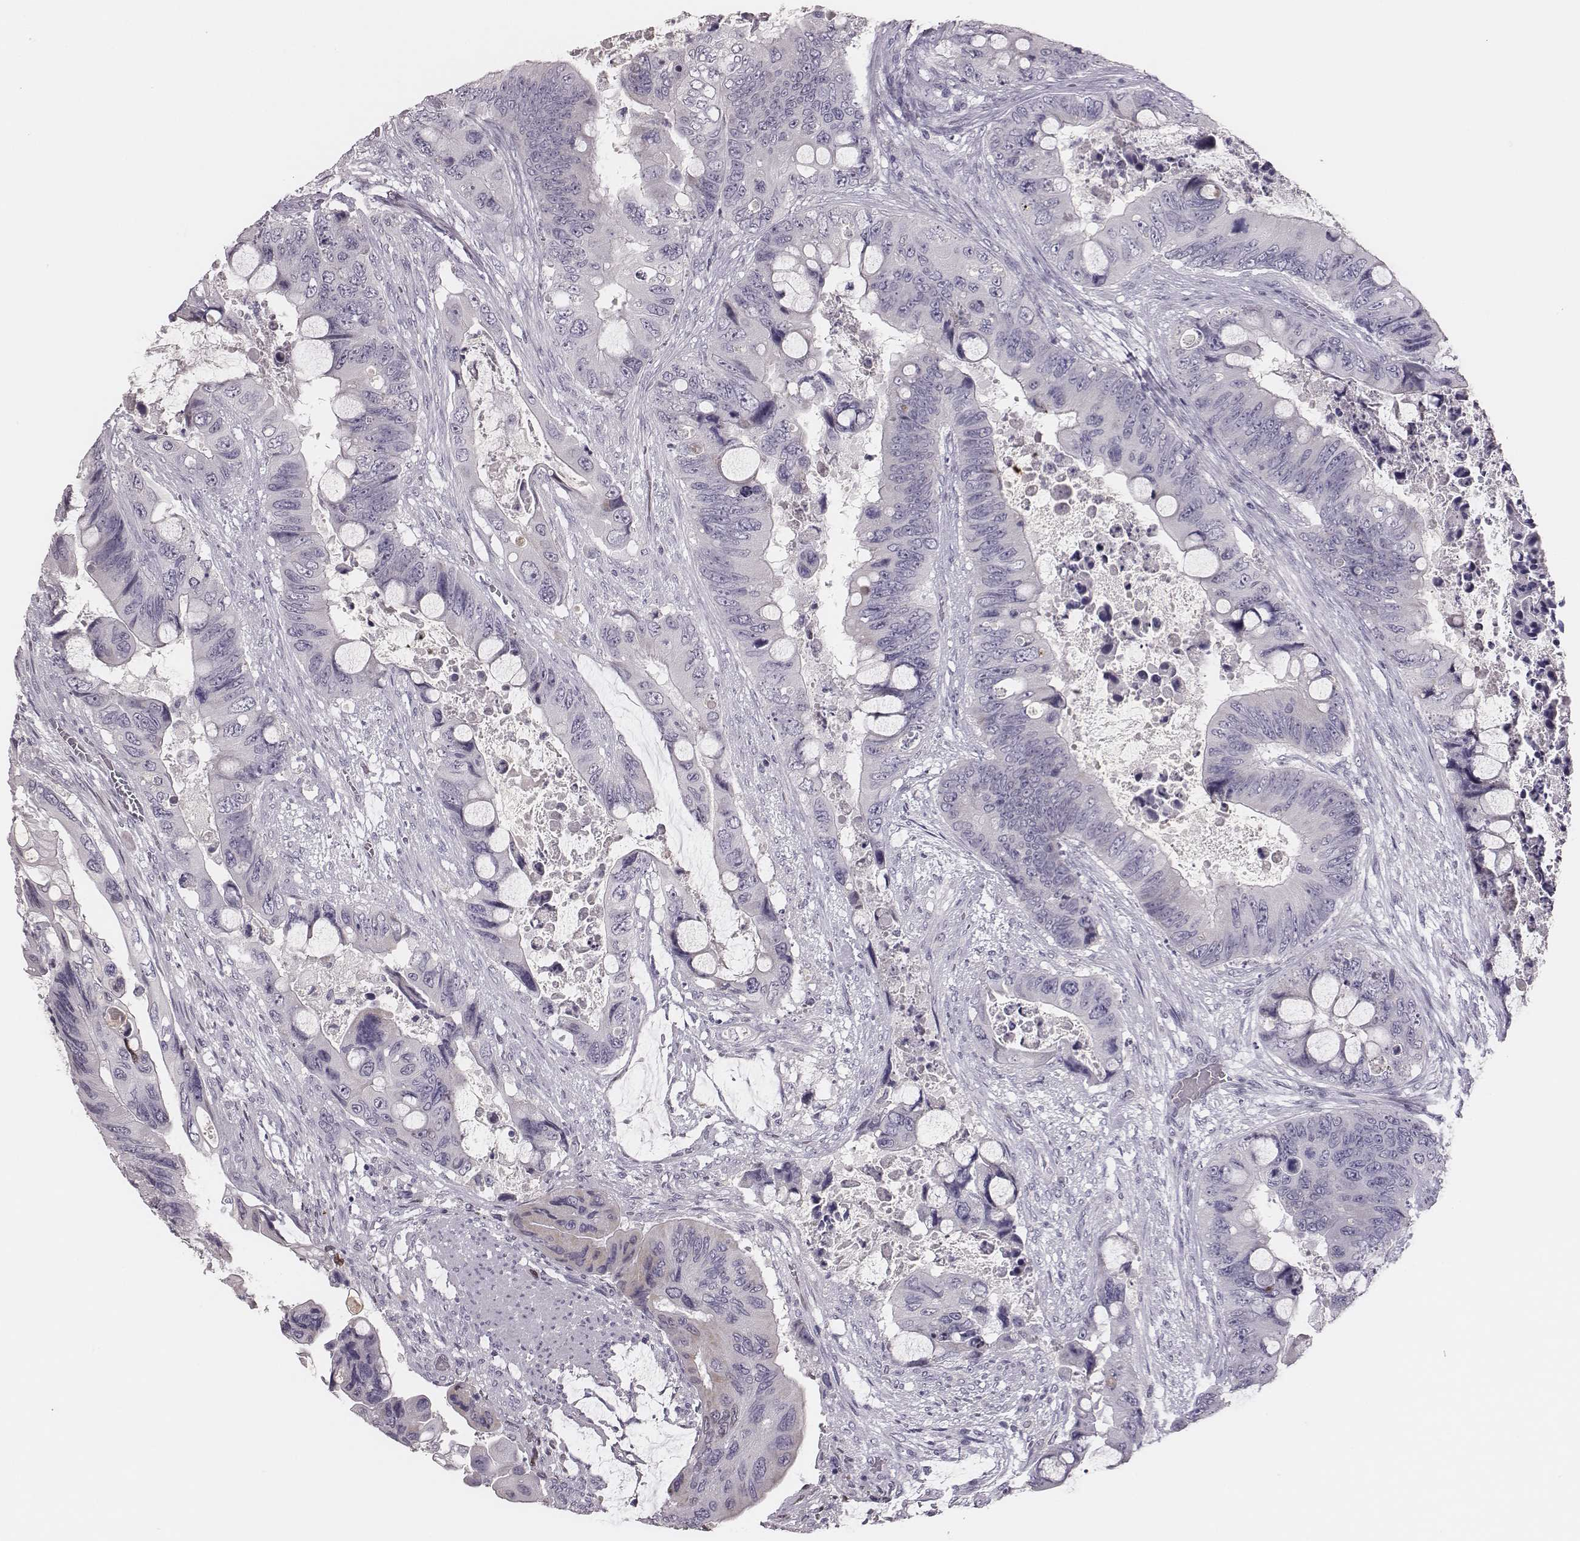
{"staining": {"intensity": "negative", "quantity": "none", "location": "none"}, "tissue": "colorectal cancer", "cell_type": "Tumor cells", "image_type": "cancer", "snomed": [{"axis": "morphology", "description": "Adenocarcinoma, NOS"}, {"axis": "topography", "description": "Rectum"}], "caption": "The image displays no staining of tumor cells in colorectal cancer.", "gene": "ADGRF4", "patient": {"sex": "male", "age": 63}}